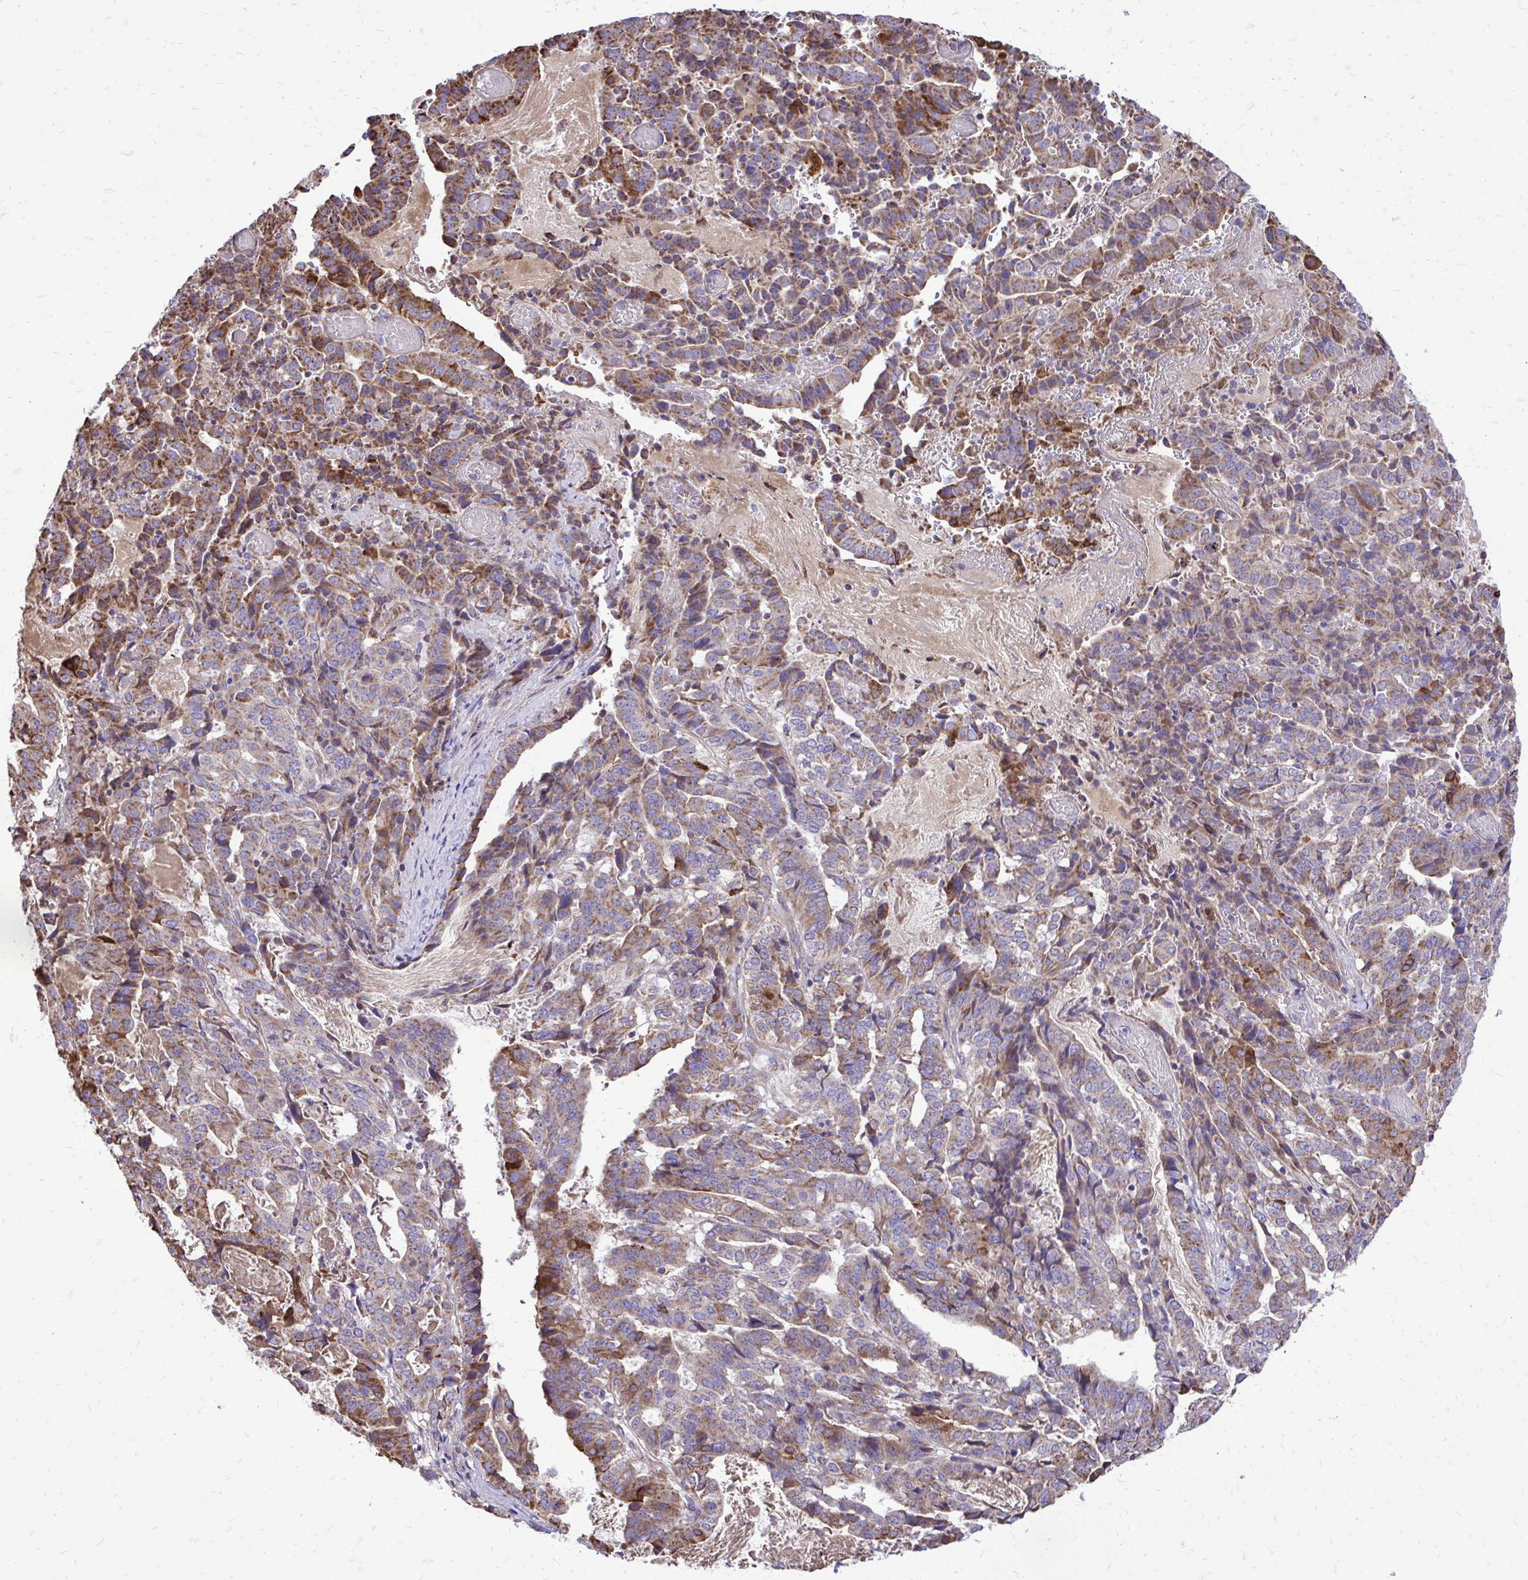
{"staining": {"intensity": "moderate", "quantity": ">75%", "location": "cytoplasmic/membranous"}, "tissue": "stomach cancer", "cell_type": "Tumor cells", "image_type": "cancer", "snomed": [{"axis": "morphology", "description": "Adenocarcinoma, NOS"}, {"axis": "topography", "description": "Stomach"}], "caption": "Tumor cells show moderate cytoplasmic/membranous expression in about >75% of cells in adenocarcinoma (stomach).", "gene": "ATP13A2", "patient": {"sex": "male", "age": 48}}